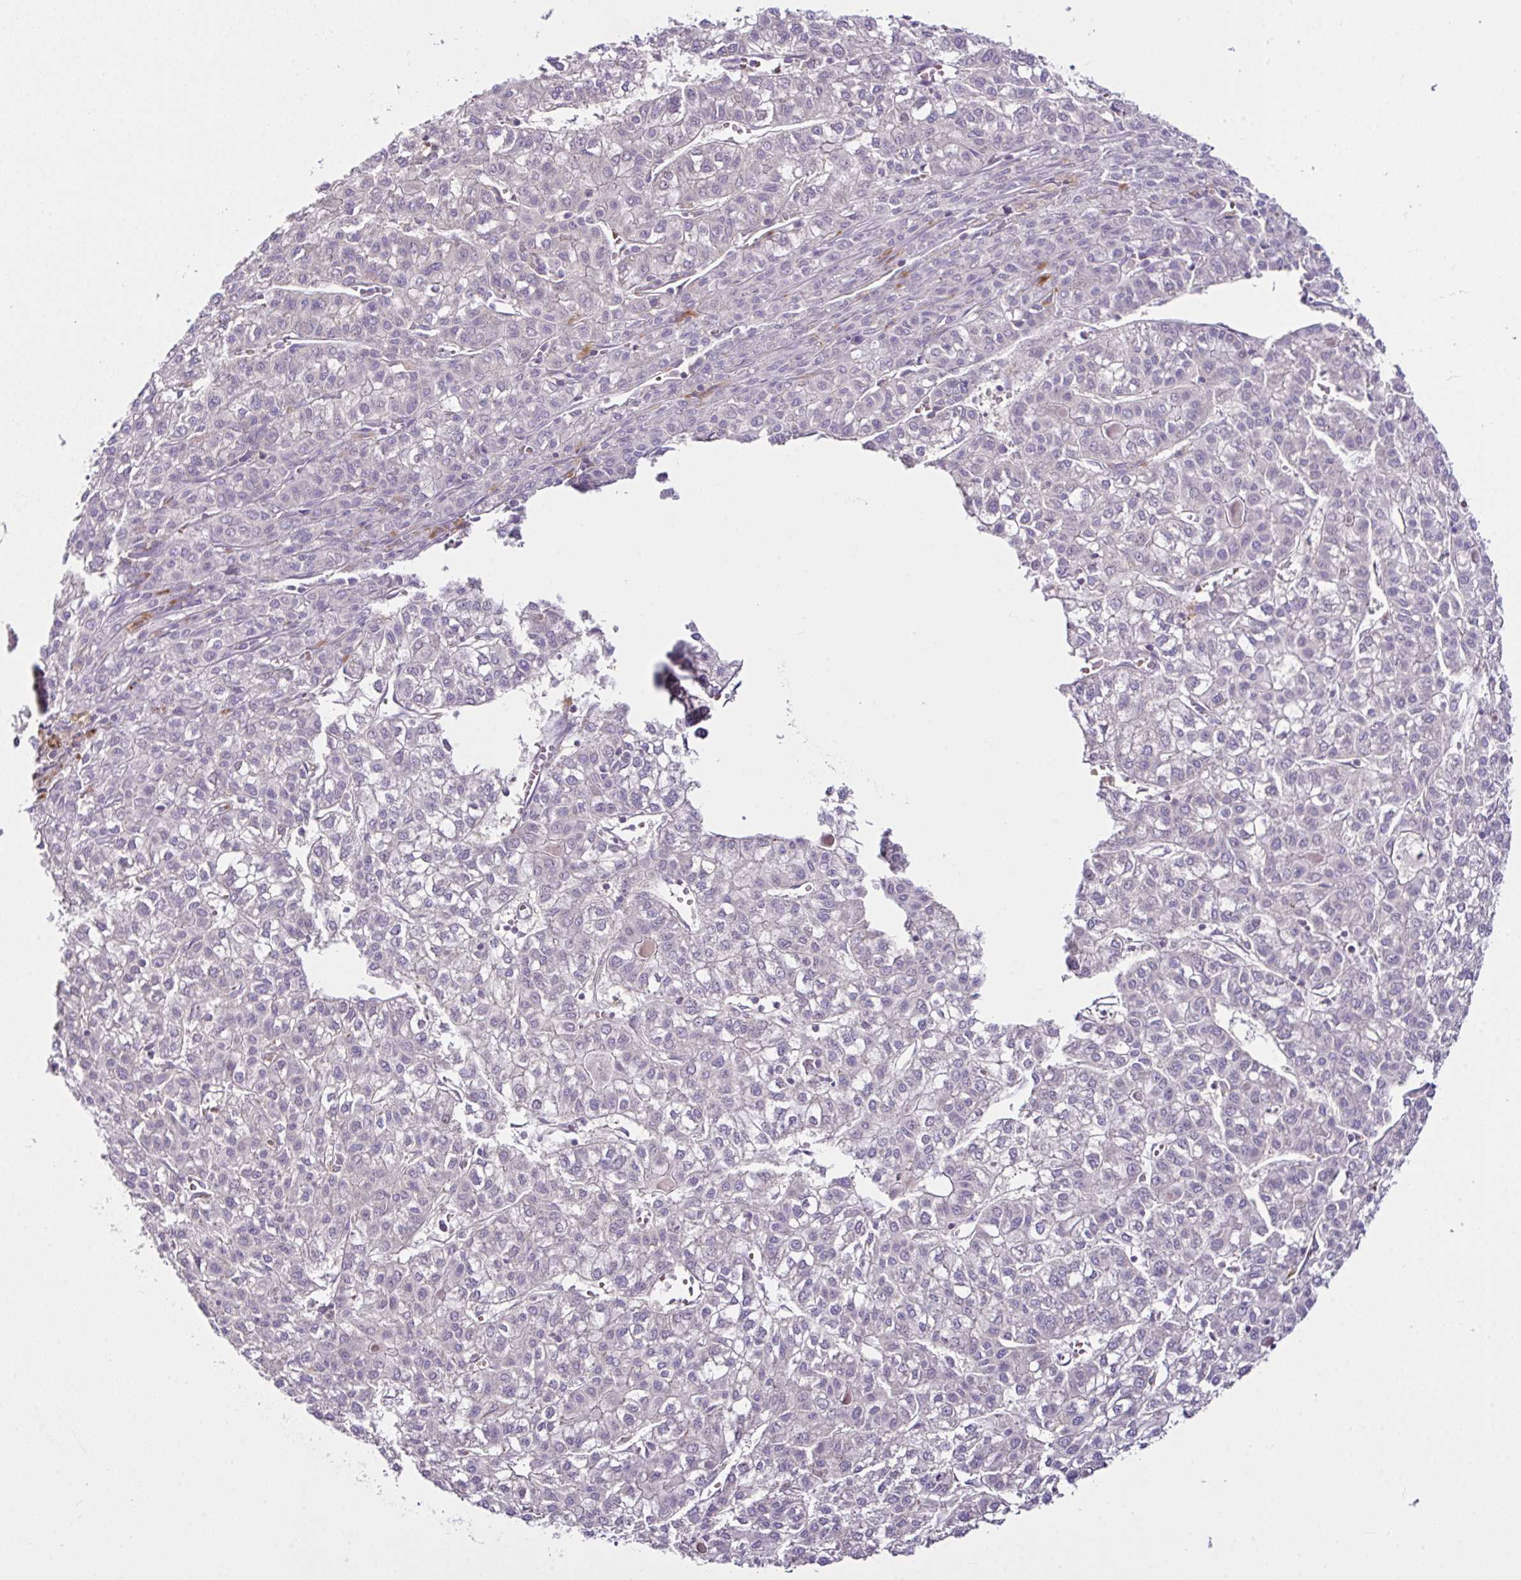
{"staining": {"intensity": "negative", "quantity": "none", "location": "none"}, "tissue": "liver cancer", "cell_type": "Tumor cells", "image_type": "cancer", "snomed": [{"axis": "morphology", "description": "Carcinoma, Hepatocellular, NOS"}, {"axis": "topography", "description": "Liver"}], "caption": "Immunohistochemistry (IHC) histopathology image of human liver hepatocellular carcinoma stained for a protein (brown), which demonstrates no positivity in tumor cells.", "gene": "D2HGDH", "patient": {"sex": "female", "age": 43}}